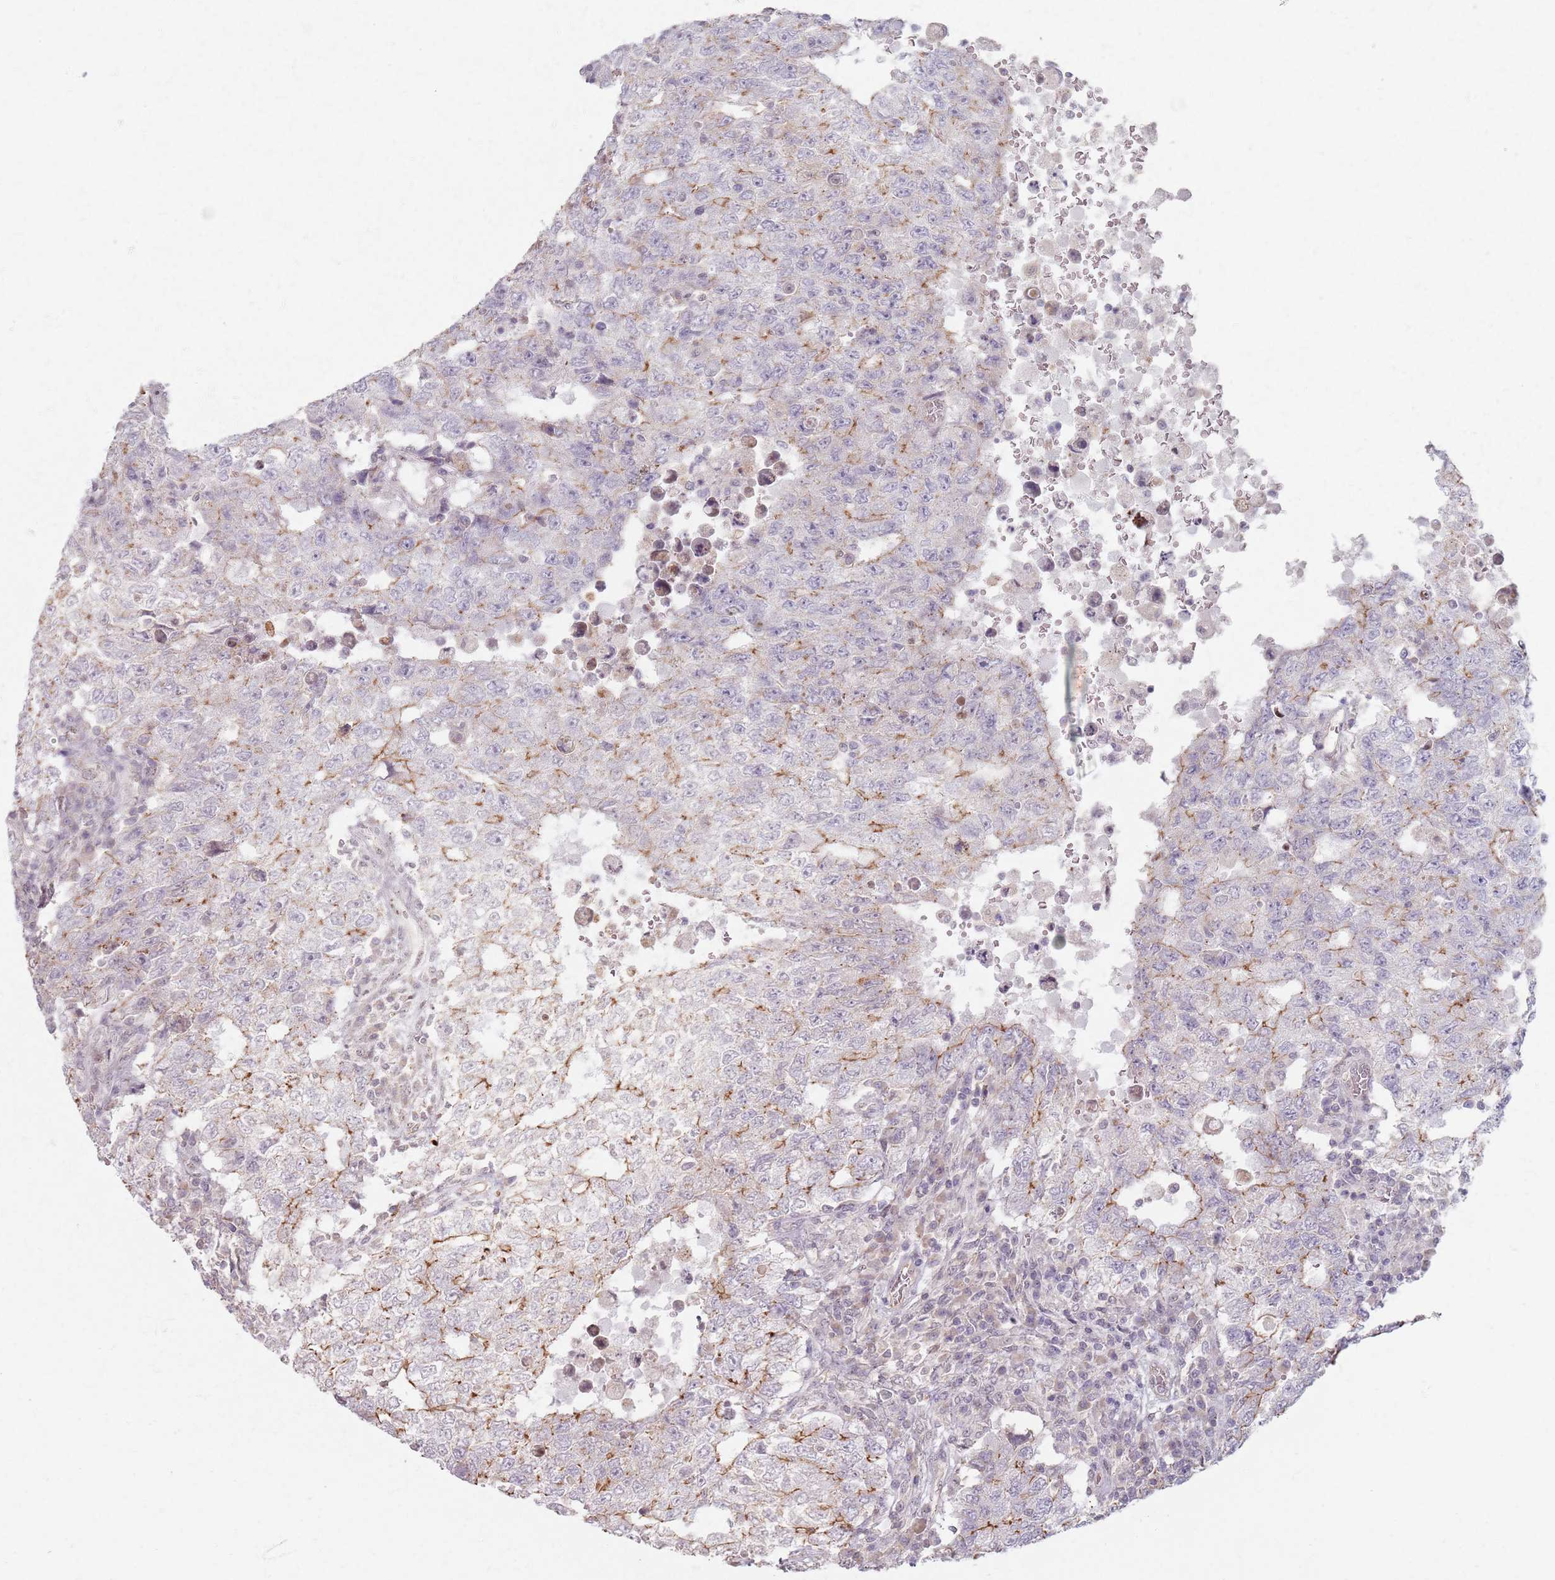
{"staining": {"intensity": "moderate", "quantity": "<25%", "location": "cytoplasmic/membranous"}, "tissue": "testis cancer", "cell_type": "Tumor cells", "image_type": "cancer", "snomed": [{"axis": "morphology", "description": "Carcinoma, Embryonal, NOS"}, {"axis": "topography", "description": "Testis"}], "caption": "A brown stain labels moderate cytoplasmic/membranous expression of a protein in human embryonal carcinoma (testis) tumor cells.", "gene": "KCNA5", "patient": {"sex": "male", "age": 26}}